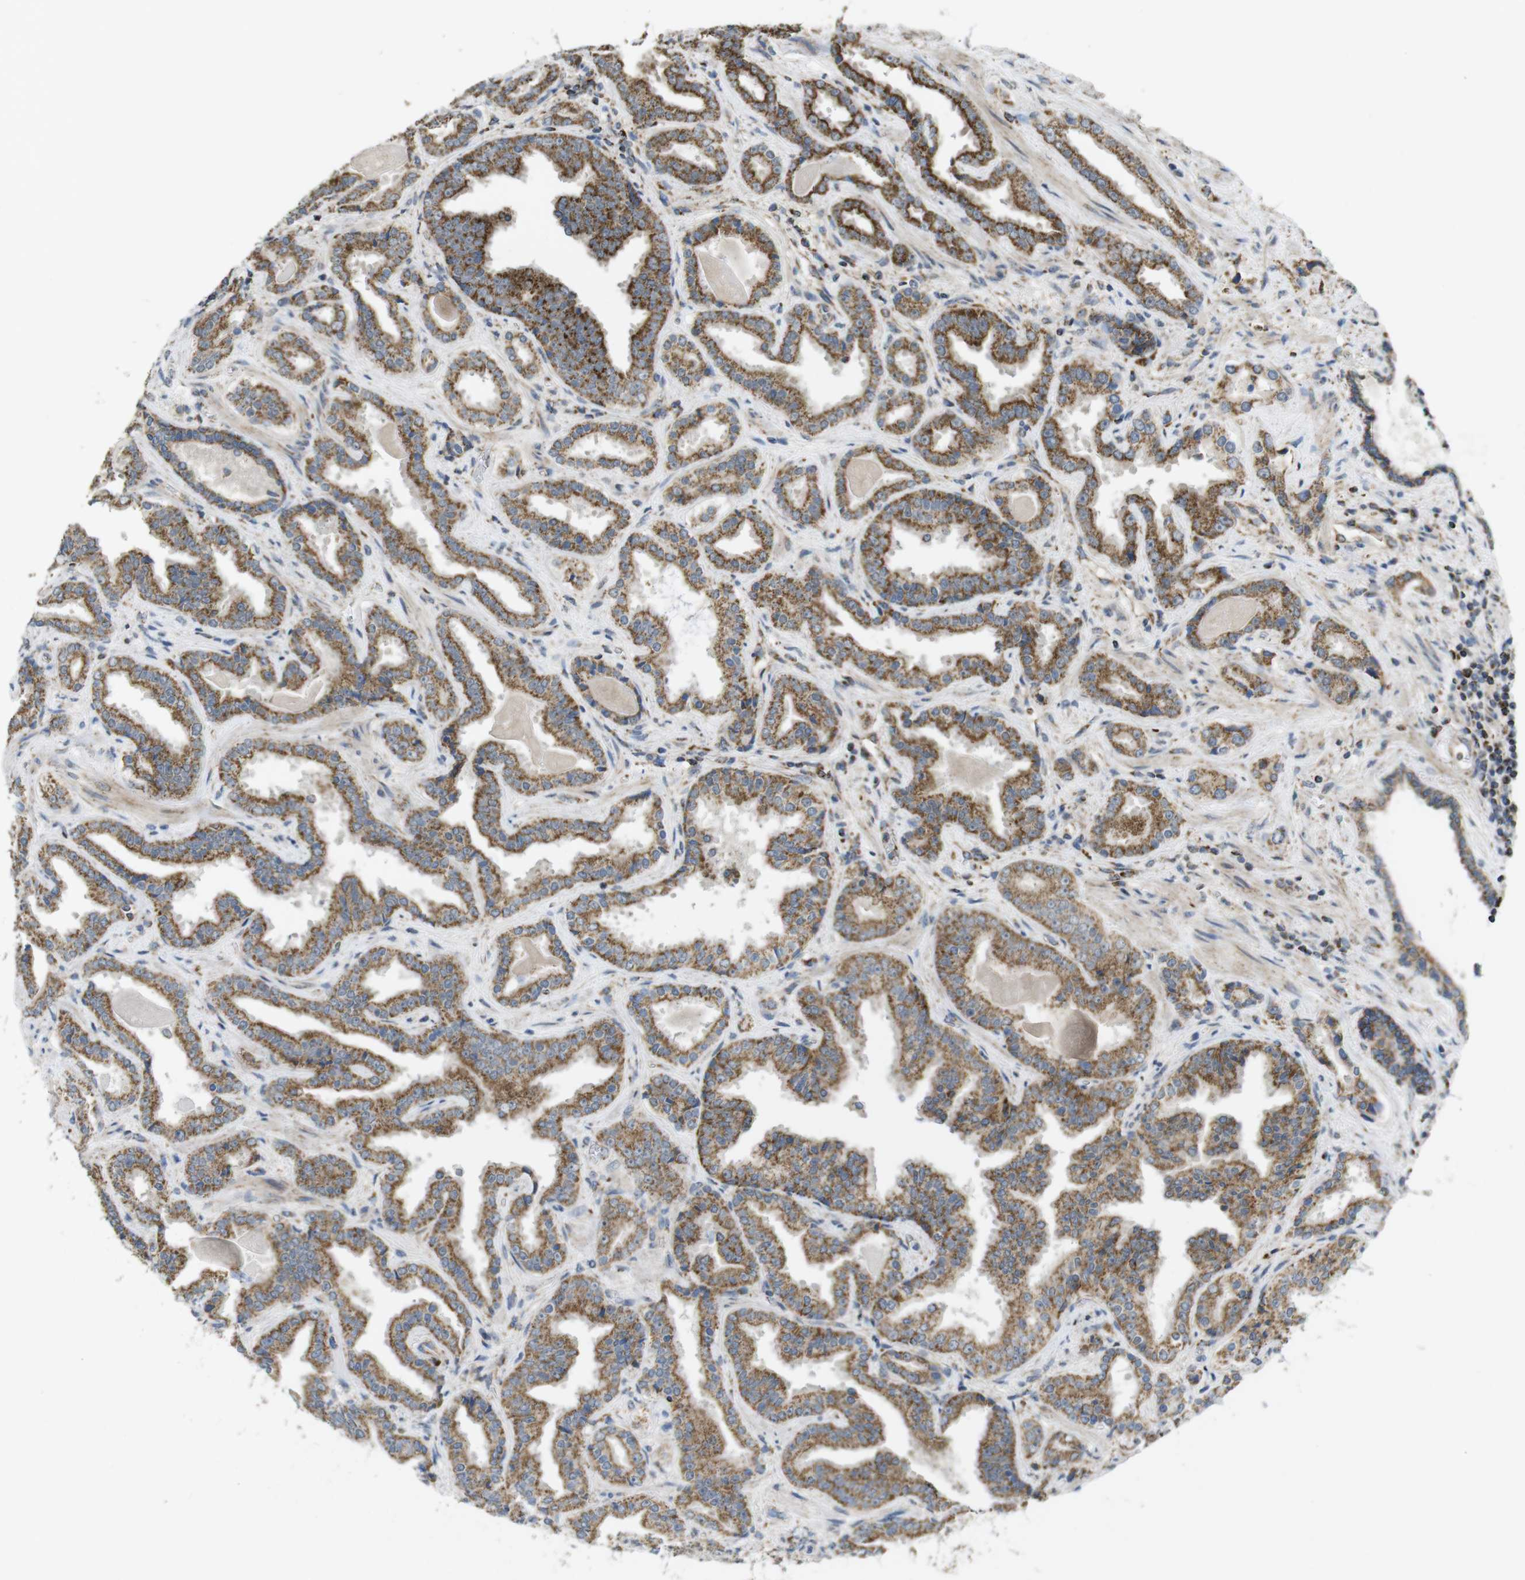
{"staining": {"intensity": "moderate", "quantity": ">75%", "location": "cytoplasmic/membranous"}, "tissue": "prostate cancer", "cell_type": "Tumor cells", "image_type": "cancer", "snomed": [{"axis": "morphology", "description": "Adenocarcinoma, Low grade"}, {"axis": "topography", "description": "Prostate"}], "caption": "Protein expression analysis of prostate low-grade adenocarcinoma displays moderate cytoplasmic/membranous positivity in approximately >75% of tumor cells.", "gene": "CALHM2", "patient": {"sex": "male", "age": 60}}